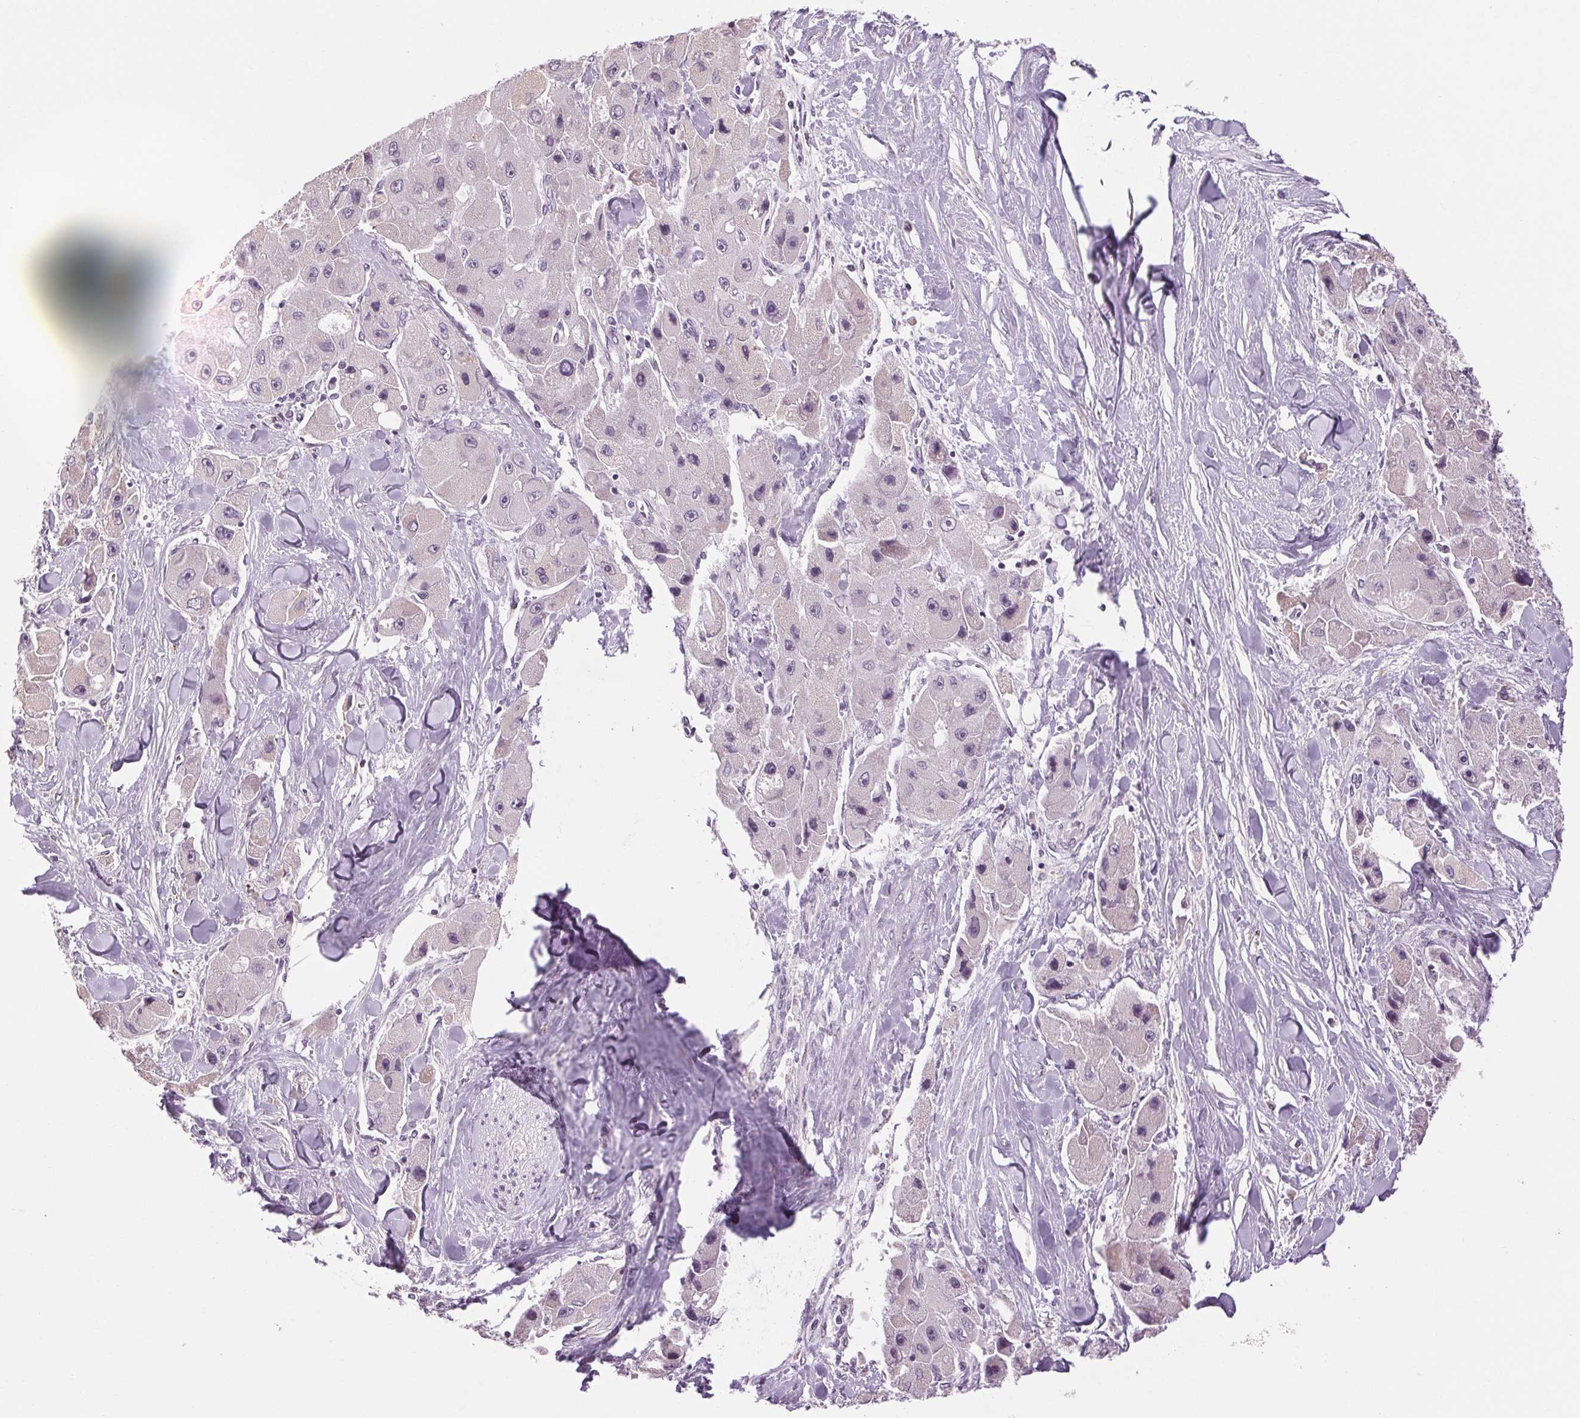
{"staining": {"intensity": "negative", "quantity": "none", "location": "none"}, "tissue": "liver cancer", "cell_type": "Tumor cells", "image_type": "cancer", "snomed": [{"axis": "morphology", "description": "Carcinoma, Hepatocellular, NOS"}, {"axis": "topography", "description": "Liver"}], "caption": "Immunohistochemistry micrograph of liver cancer stained for a protein (brown), which demonstrates no staining in tumor cells.", "gene": "KLHL40", "patient": {"sex": "male", "age": 24}}